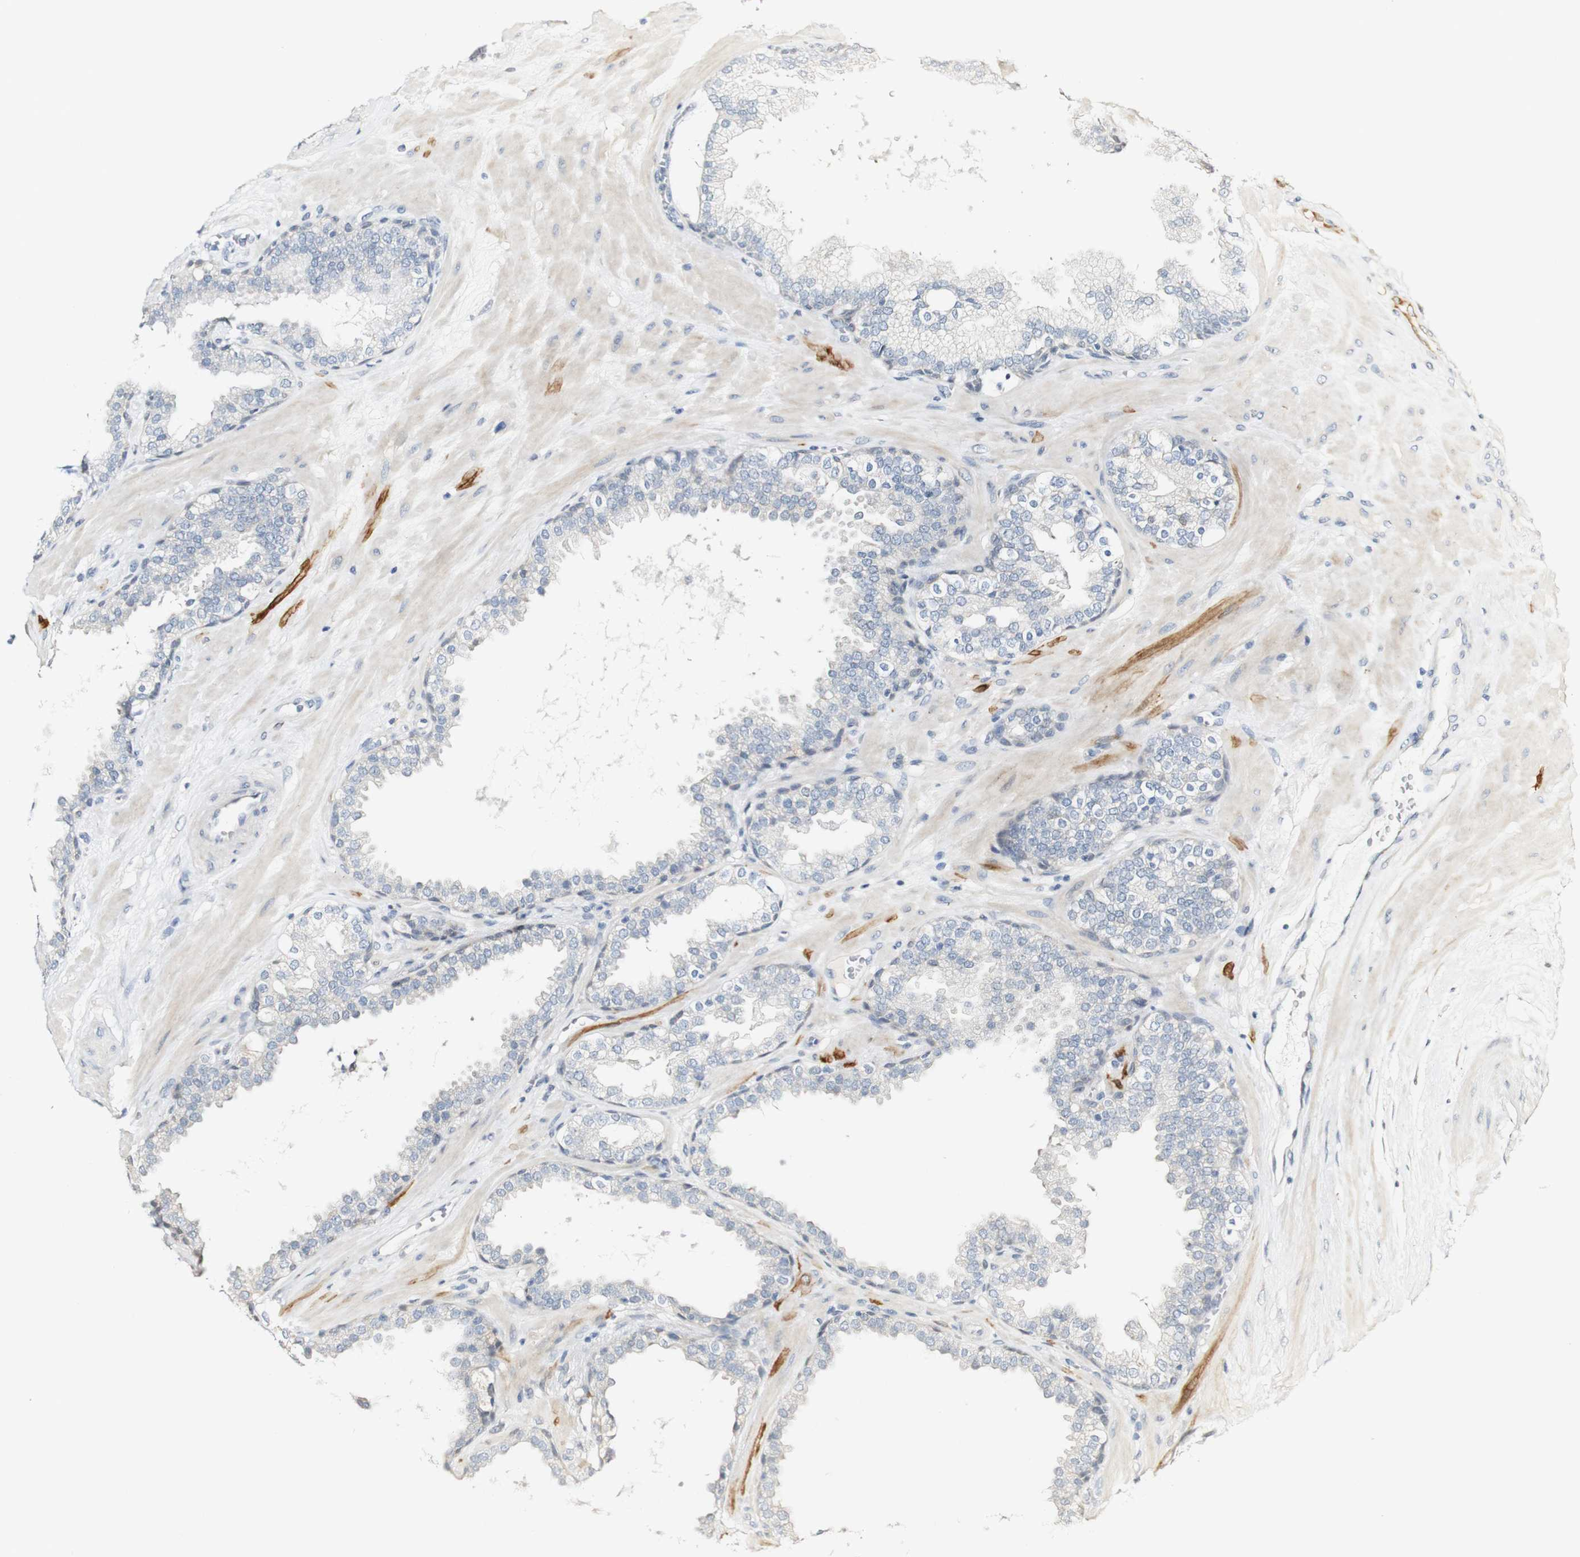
{"staining": {"intensity": "negative", "quantity": "none", "location": "none"}, "tissue": "prostate", "cell_type": "Glandular cells", "image_type": "normal", "snomed": [{"axis": "morphology", "description": "Normal tissue, NOS"}, {"axis": "topography", "description": "Prostate"}], "caption": "The immunohistochemistry (IHC) histopathology image has no significant positivity in glandular cells of prostate.", "gene": "FMO3", "patient": {"sex": "male", "age": 51}}